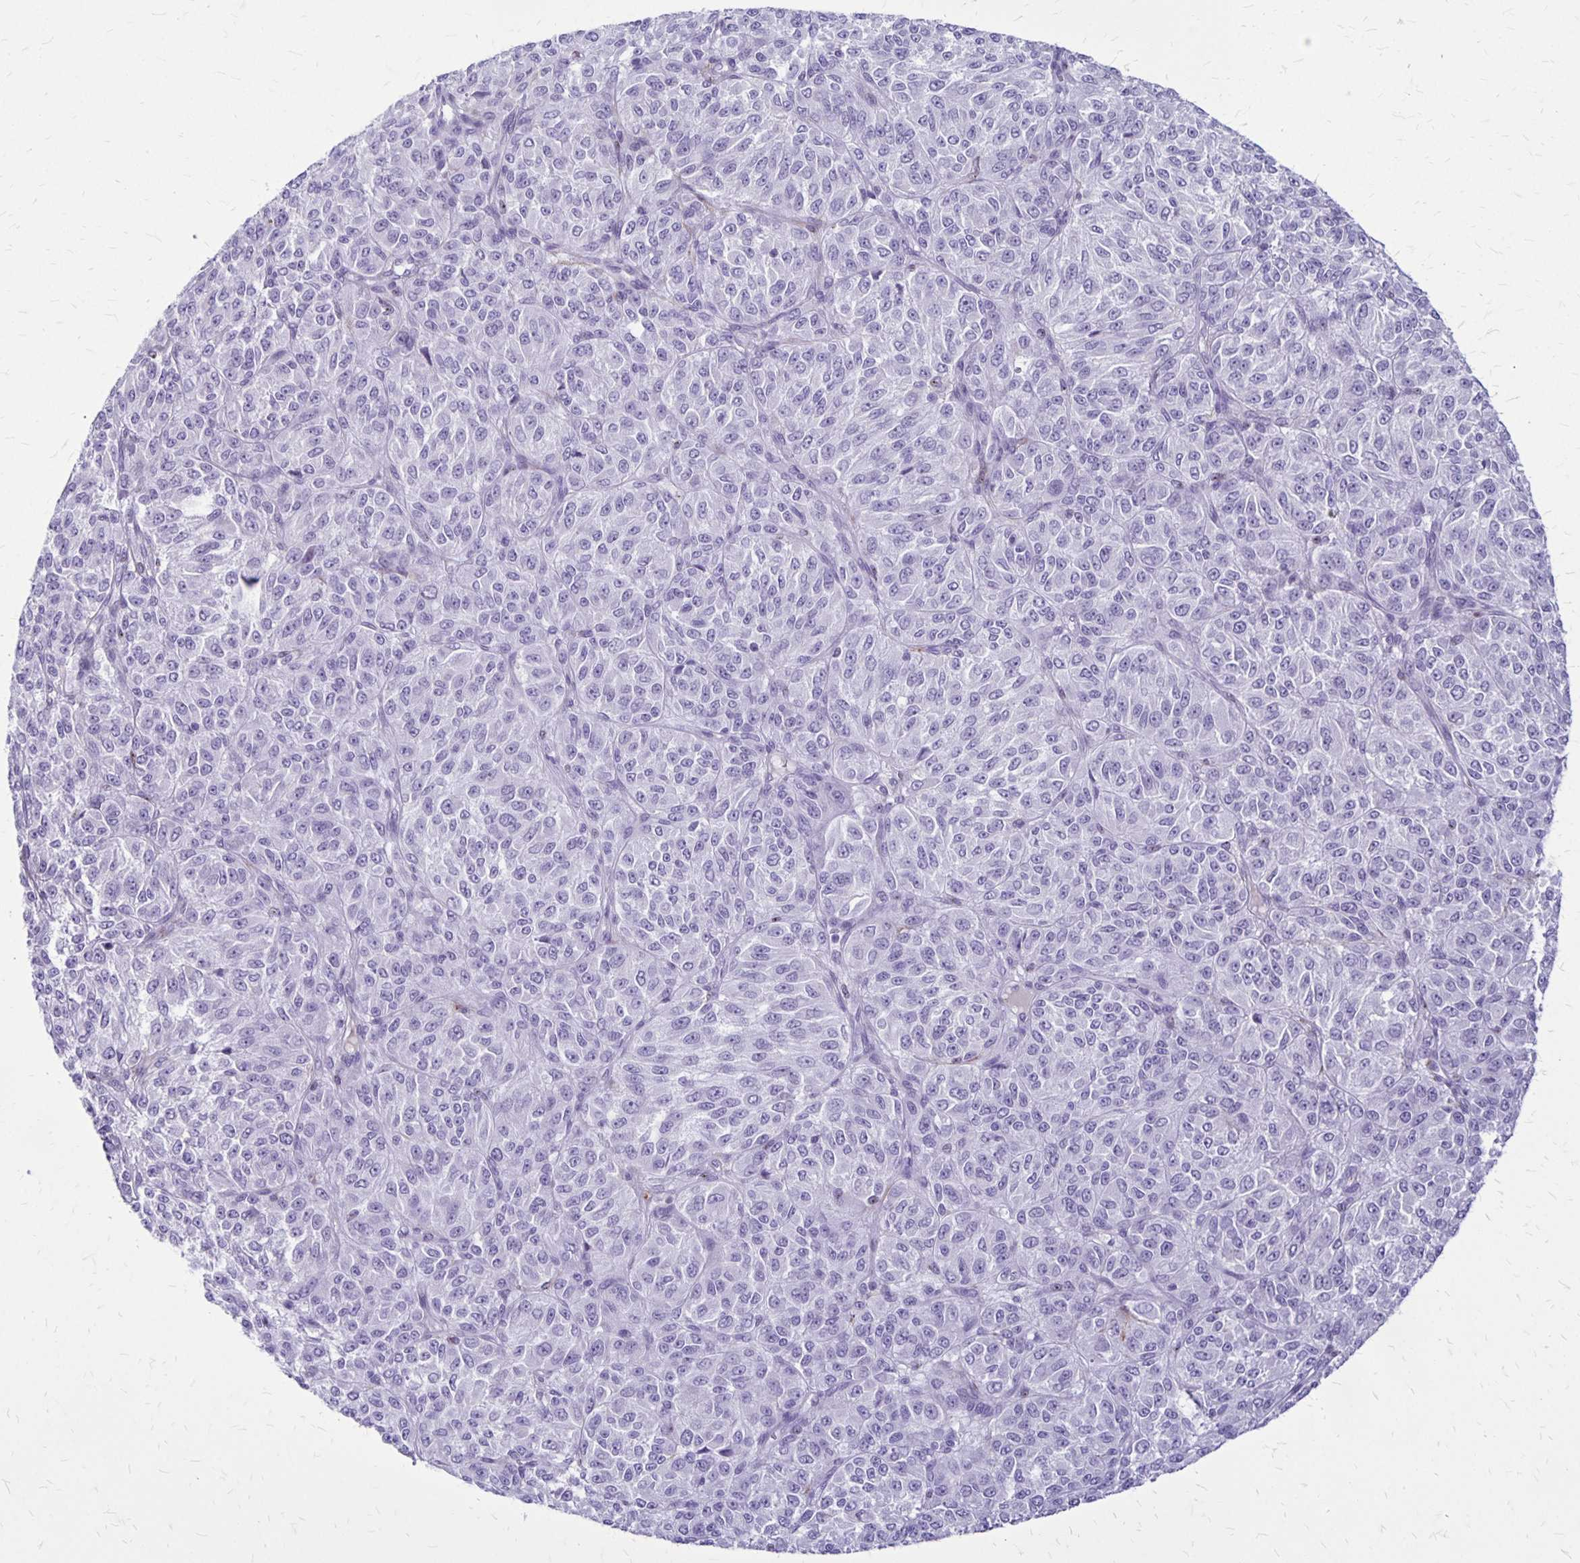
{"staining": {"intensity": "negative", "quantity": "none", "location": "none"}, "tissue": "melanoma", "cell_type": "Tumor cells", "image_type": "cancer", "snomed": [{"axis": "morphology", "description": "Malignant melanoma, Metastatic site"}, {"axis": "topography", "description": "Brain"}], "caption": "This is a image of IHC staining of melanoma, which shows no positivity in tumor cells. (DAB (3,3'-diaminobenzidine) IHC with hematoxylin counter stain).", "gene": "GP9", "patient": {"sex": "female", "age": 56}}